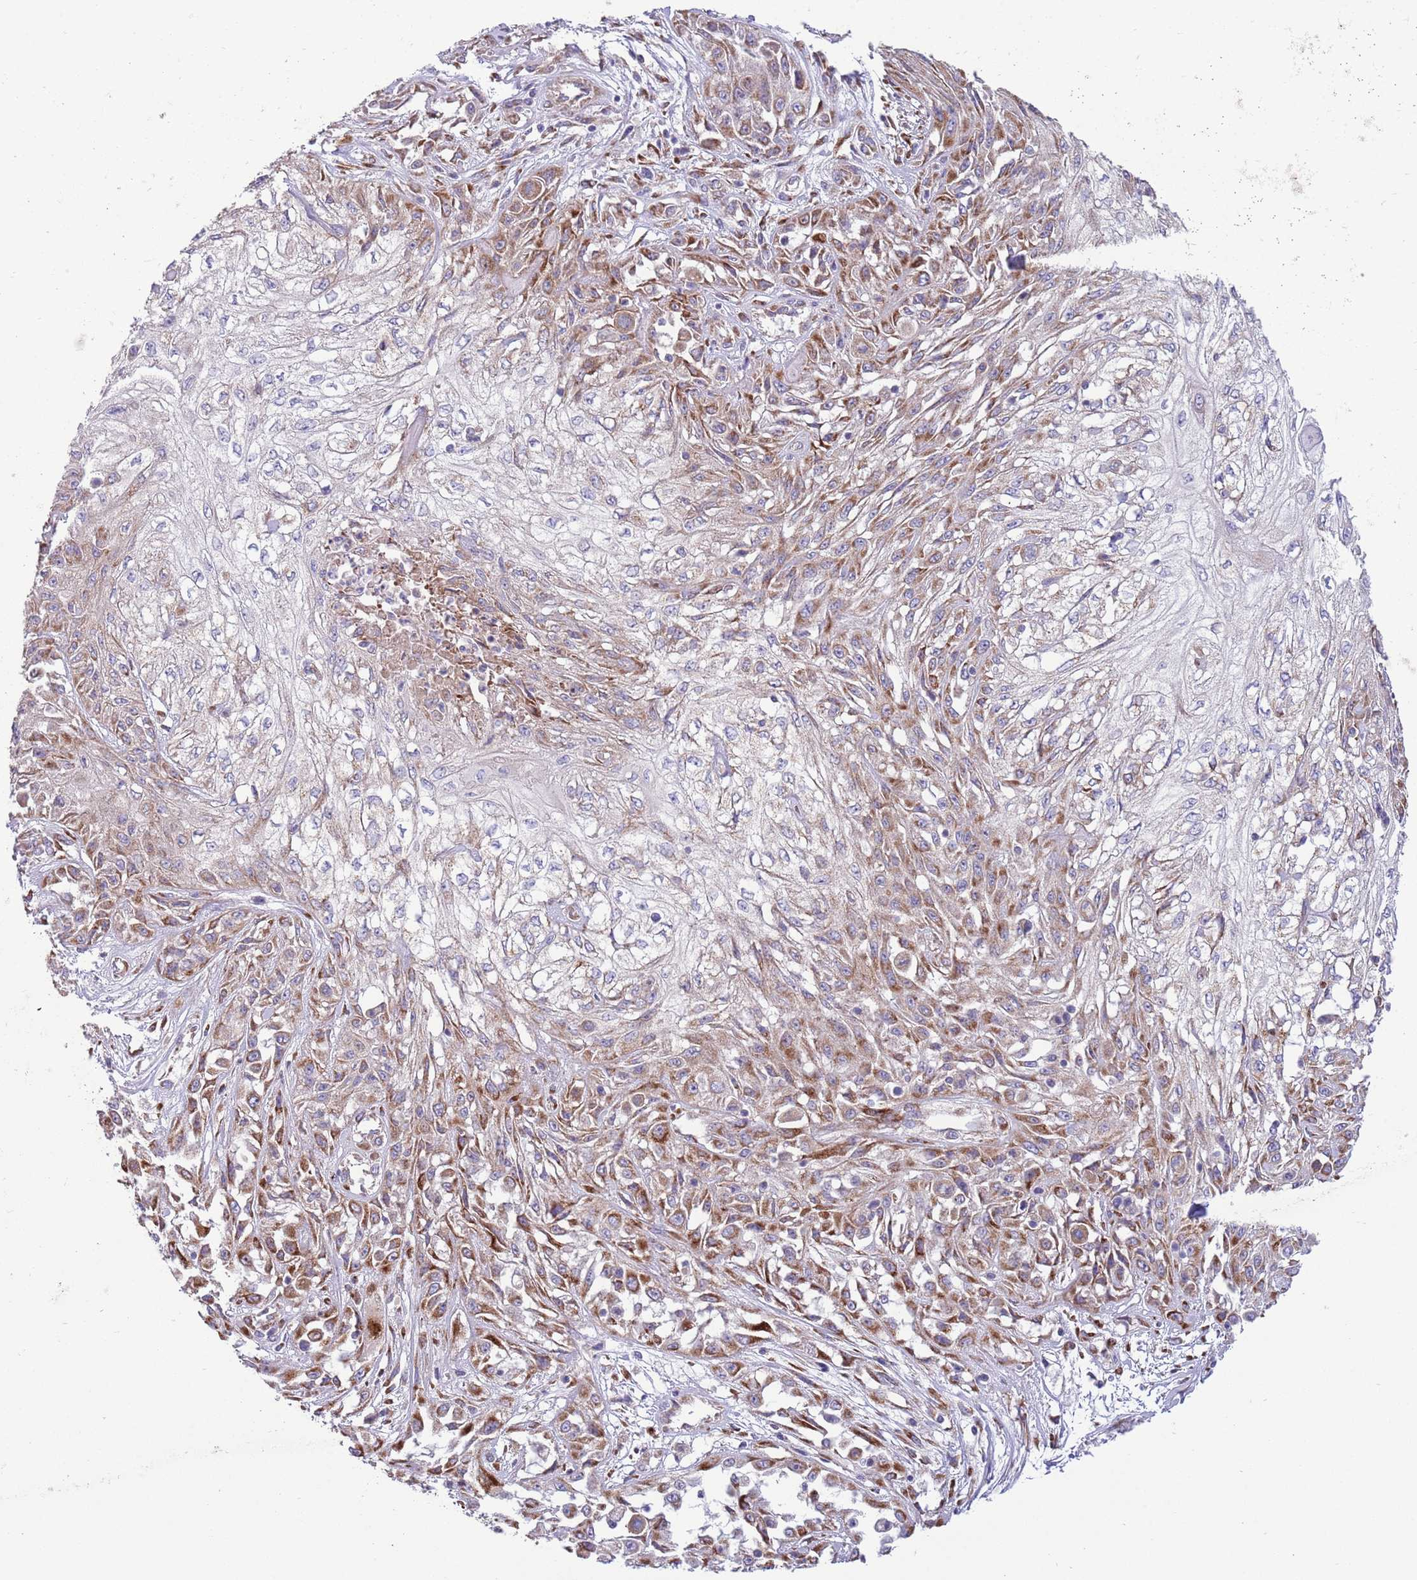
{"staining": {"intensity": "moderate", "quantity": "25%-75%", "location": "cytoplasmic/membranous"}, "tissue": "skin cancer", "cell_type": "Tumor cells", "image_type": "cancer", "snomed": [{"axis": "morphology", "description": "Squamous cell carcinoma, NOS"}, {"axis": "morphology", "description": "Squamous cell carcinoma, metastatic, NOS"}, {"axis": "topography", "description": "Skin"}, {"axis": "topography", "description": "Lymph node"}], "caption": "Protein analysis of skin squamous cell carcinoma tissue displays moderate cytoplasmic/membranous positivity in about 25%-75% of tumor cells. The staining was performed using DAB to visualize the protein expression in brown, while the nuclei were stained in blue with hematoxylin (Magnification: 20x).", "gene": "TOMM5", "patient": {"sex": "male", "age": 75}}